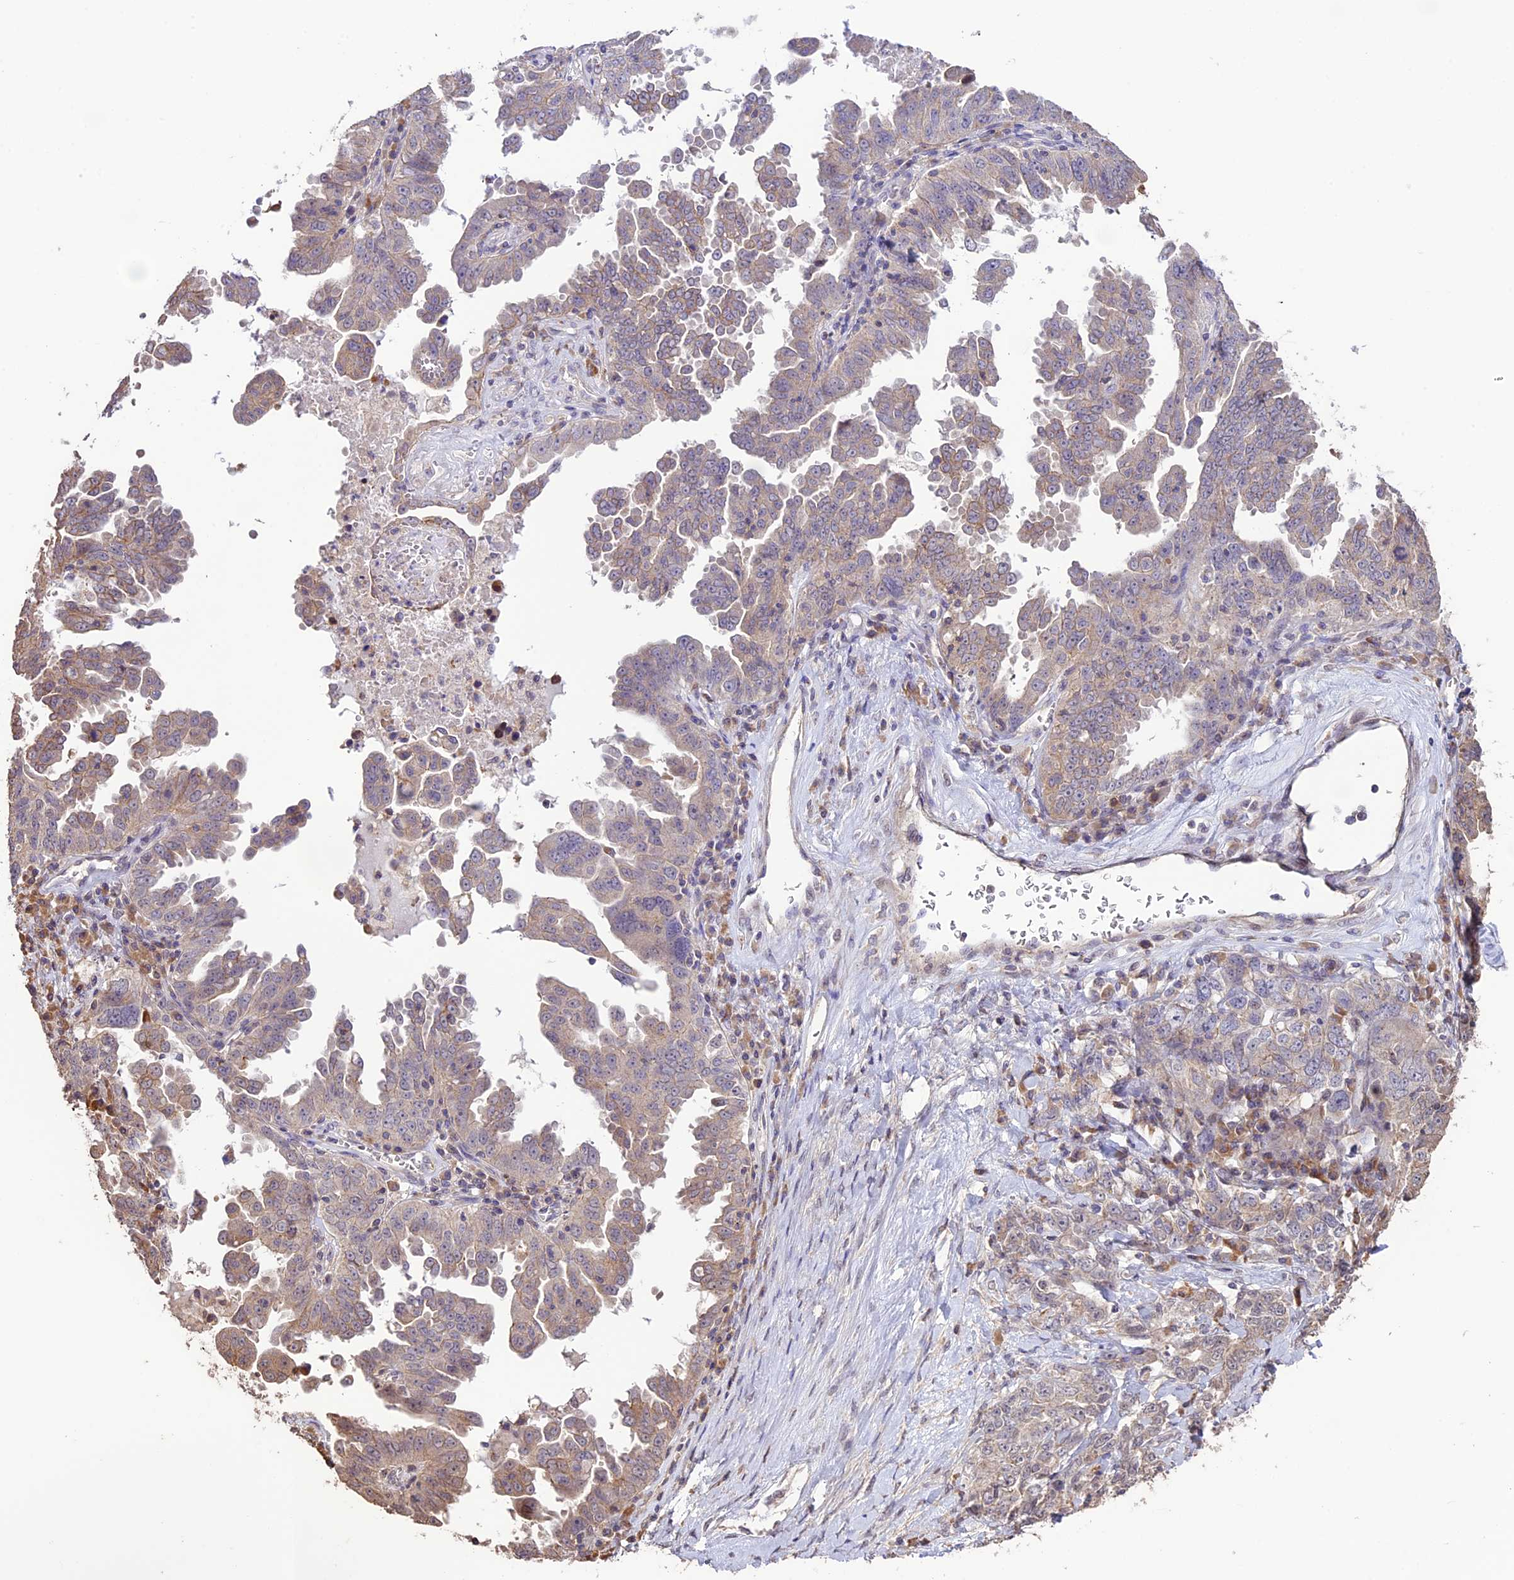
{"staining": {"intensity": "weak", "quantity": "<25%", "location": "cytoplasmic/membranous"}, "tissue": "ovarian cancer", "cell_type": "Tumor cells", "image_type": "cancer", "snomed": [{"axis": "morphology", "description": "Carcinoma, endometroid"}, {"axis": "topography", "description": "Ovary"}], "caption": "A histopathology image of ovarian cancer (endometroid carcinoma) stained for a protein displays no brown staining in tumor cells.", "gene": "BCAS4", "patient": {"sex": "female", "age": 62}}